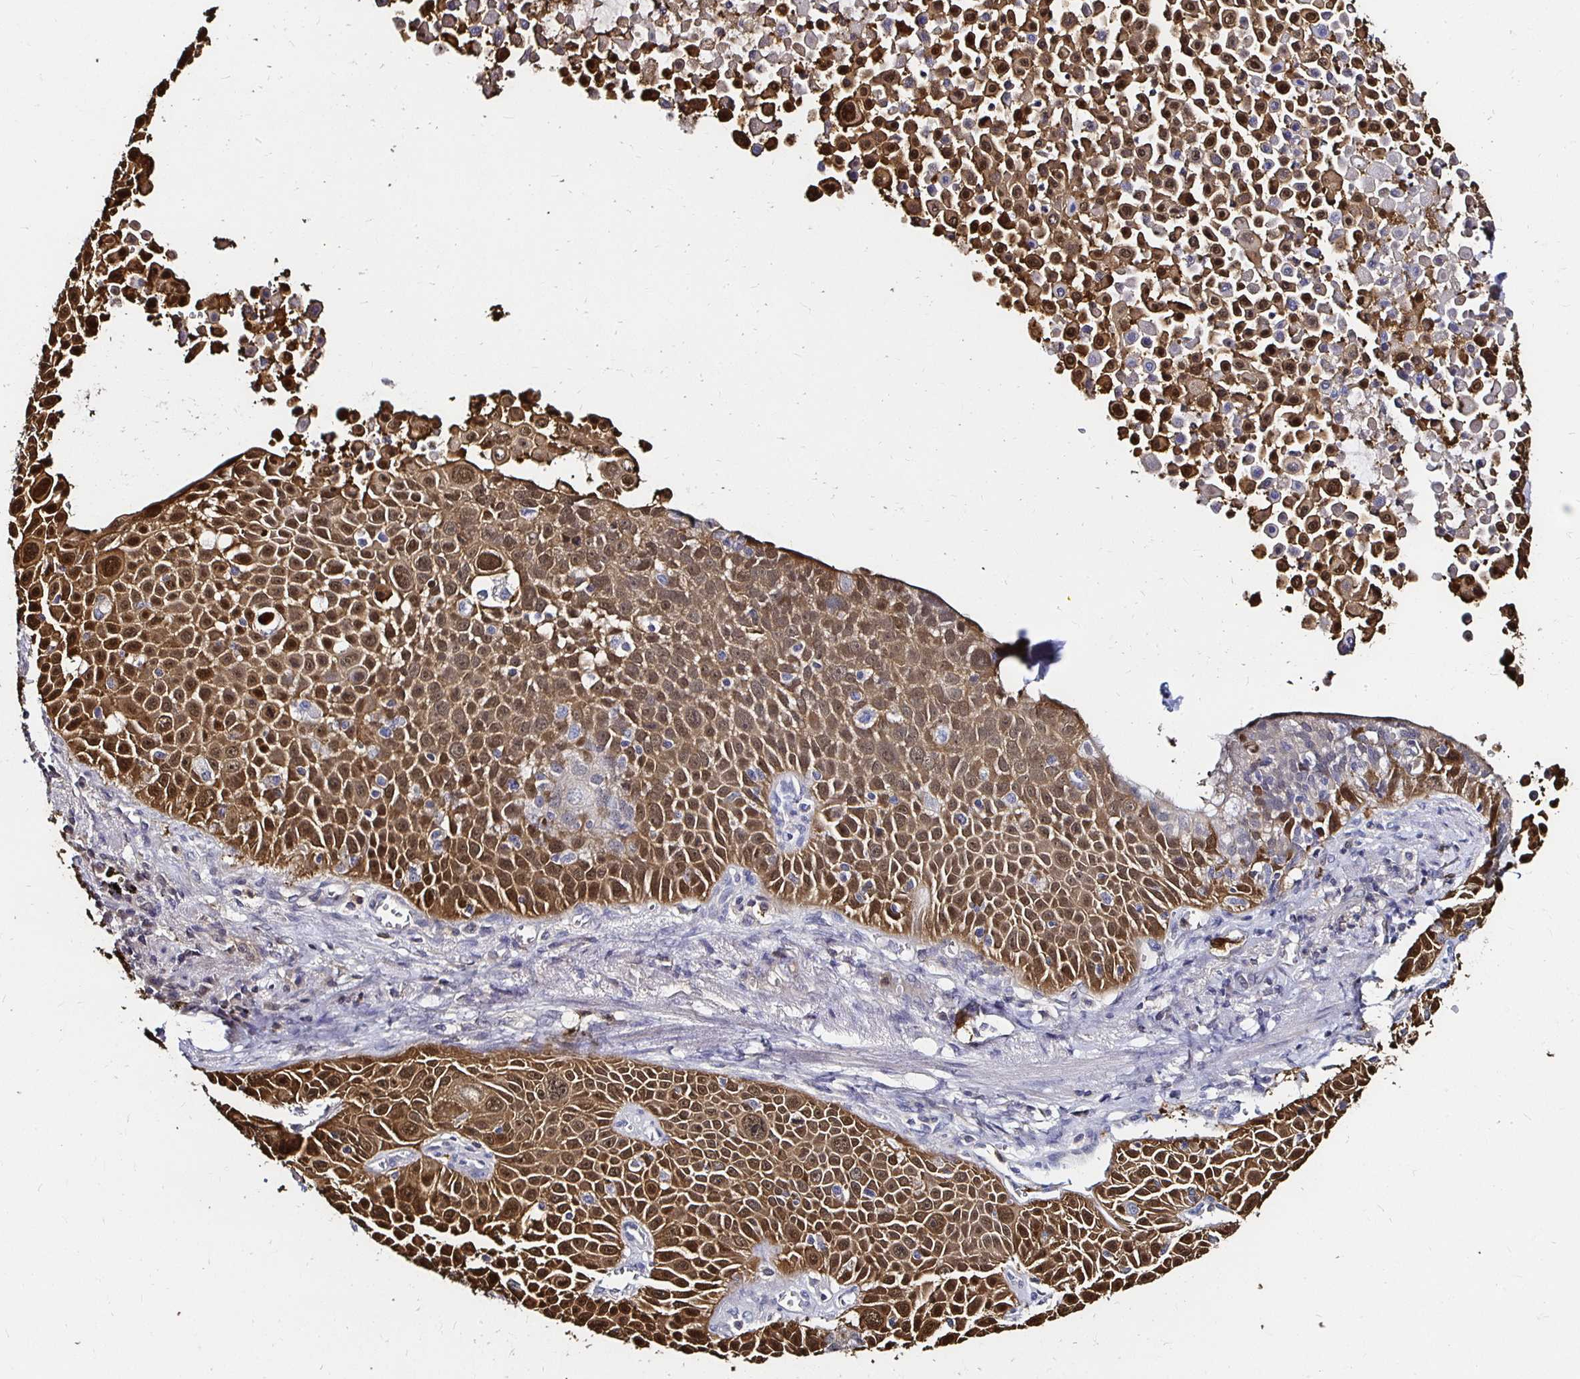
{"staining": {"intensity": "moderate", "quantity": ">75%", "location": "cytoplasmic/membranous,nuclear"}, "tissue": "lung cancer", "cell_type": "Tumor cells", "image_type": "cancer", "snomed": [{"axis": "morphology", "description": "Squamous cell carcinoma, NOS"}, {"axis": "morphology", "description": "Squamous cell carcinoma, metastatic, NOS"}, {"axis": "topography", "description": "Lymph node"}, {"axis": "topography", "description": "Lung"}], "caption": "Immunohistochemistry of human metastatic squamous cell carcinoma (lung) exhibits medium levels of moderate cytoplasmic/membranous and nuclear staining in about >75% of tumor cells. The staining was performed using DAB to visualize the protein expression in brown, while the nuclei were stained in blue with hematoxylin (Magnification: 20x).", "gene": "TXN", "patient": {"sex": "female", "age": 62}}